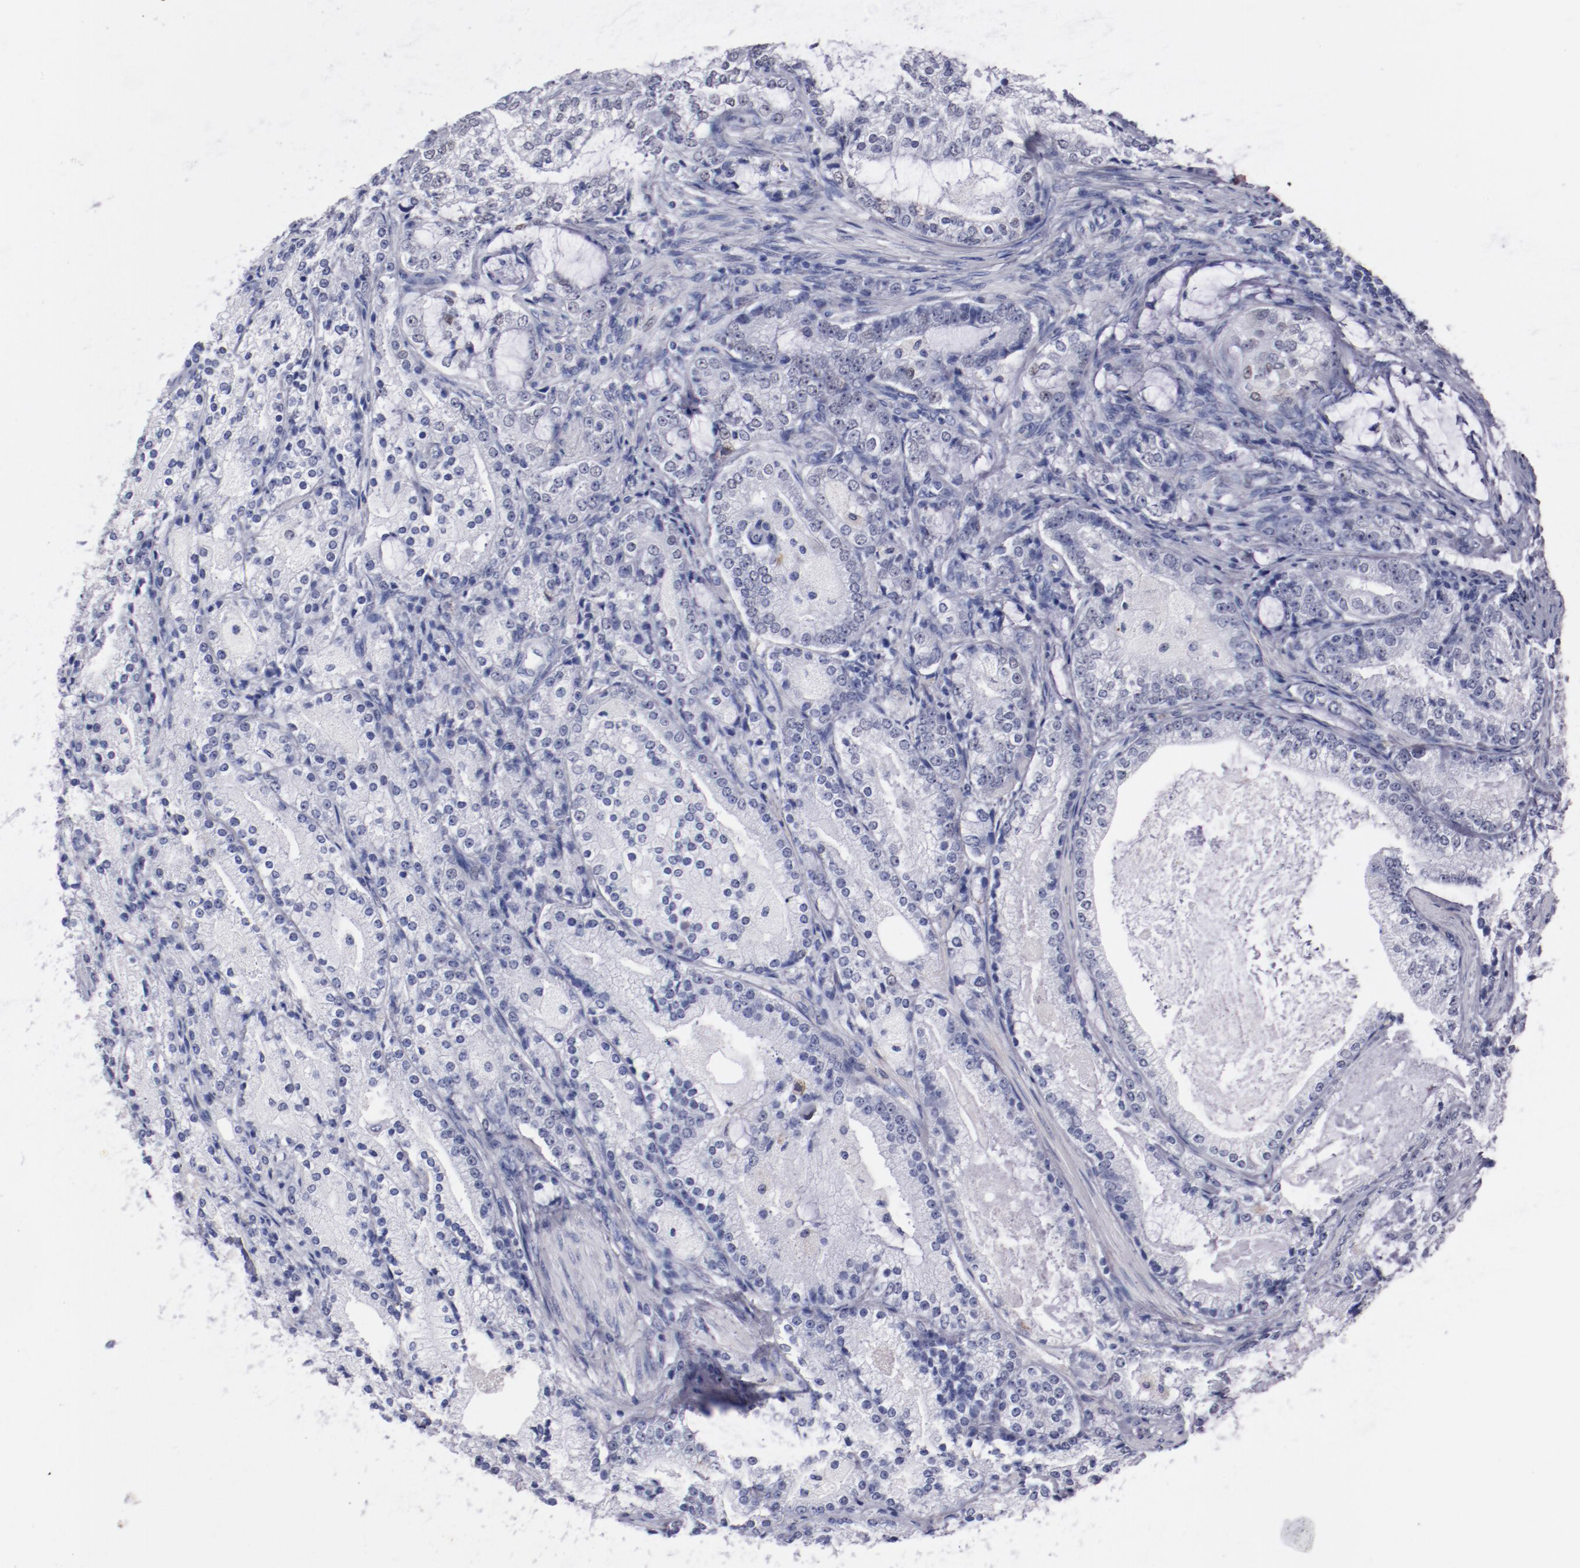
{"staining": {"intensity": "negative", "quantity": "none", "location": "none"}, "tissue": "prostate cancer", "cell_type": "Tumor cells", "image_type": "cancer", "snomed": [{"axis": "morphology", "description": "Adenocarcinoma, High grade"}, {"axis": "topography", "description": "Prostate"}], "caption": "This is an immunohistochemistry photomicrograph of human high-grade adenocarcinoma (prostate). There is no expression in tumor cells.", "gene": "HNF1B", "patient": {"sex": "male", "age": 63}}